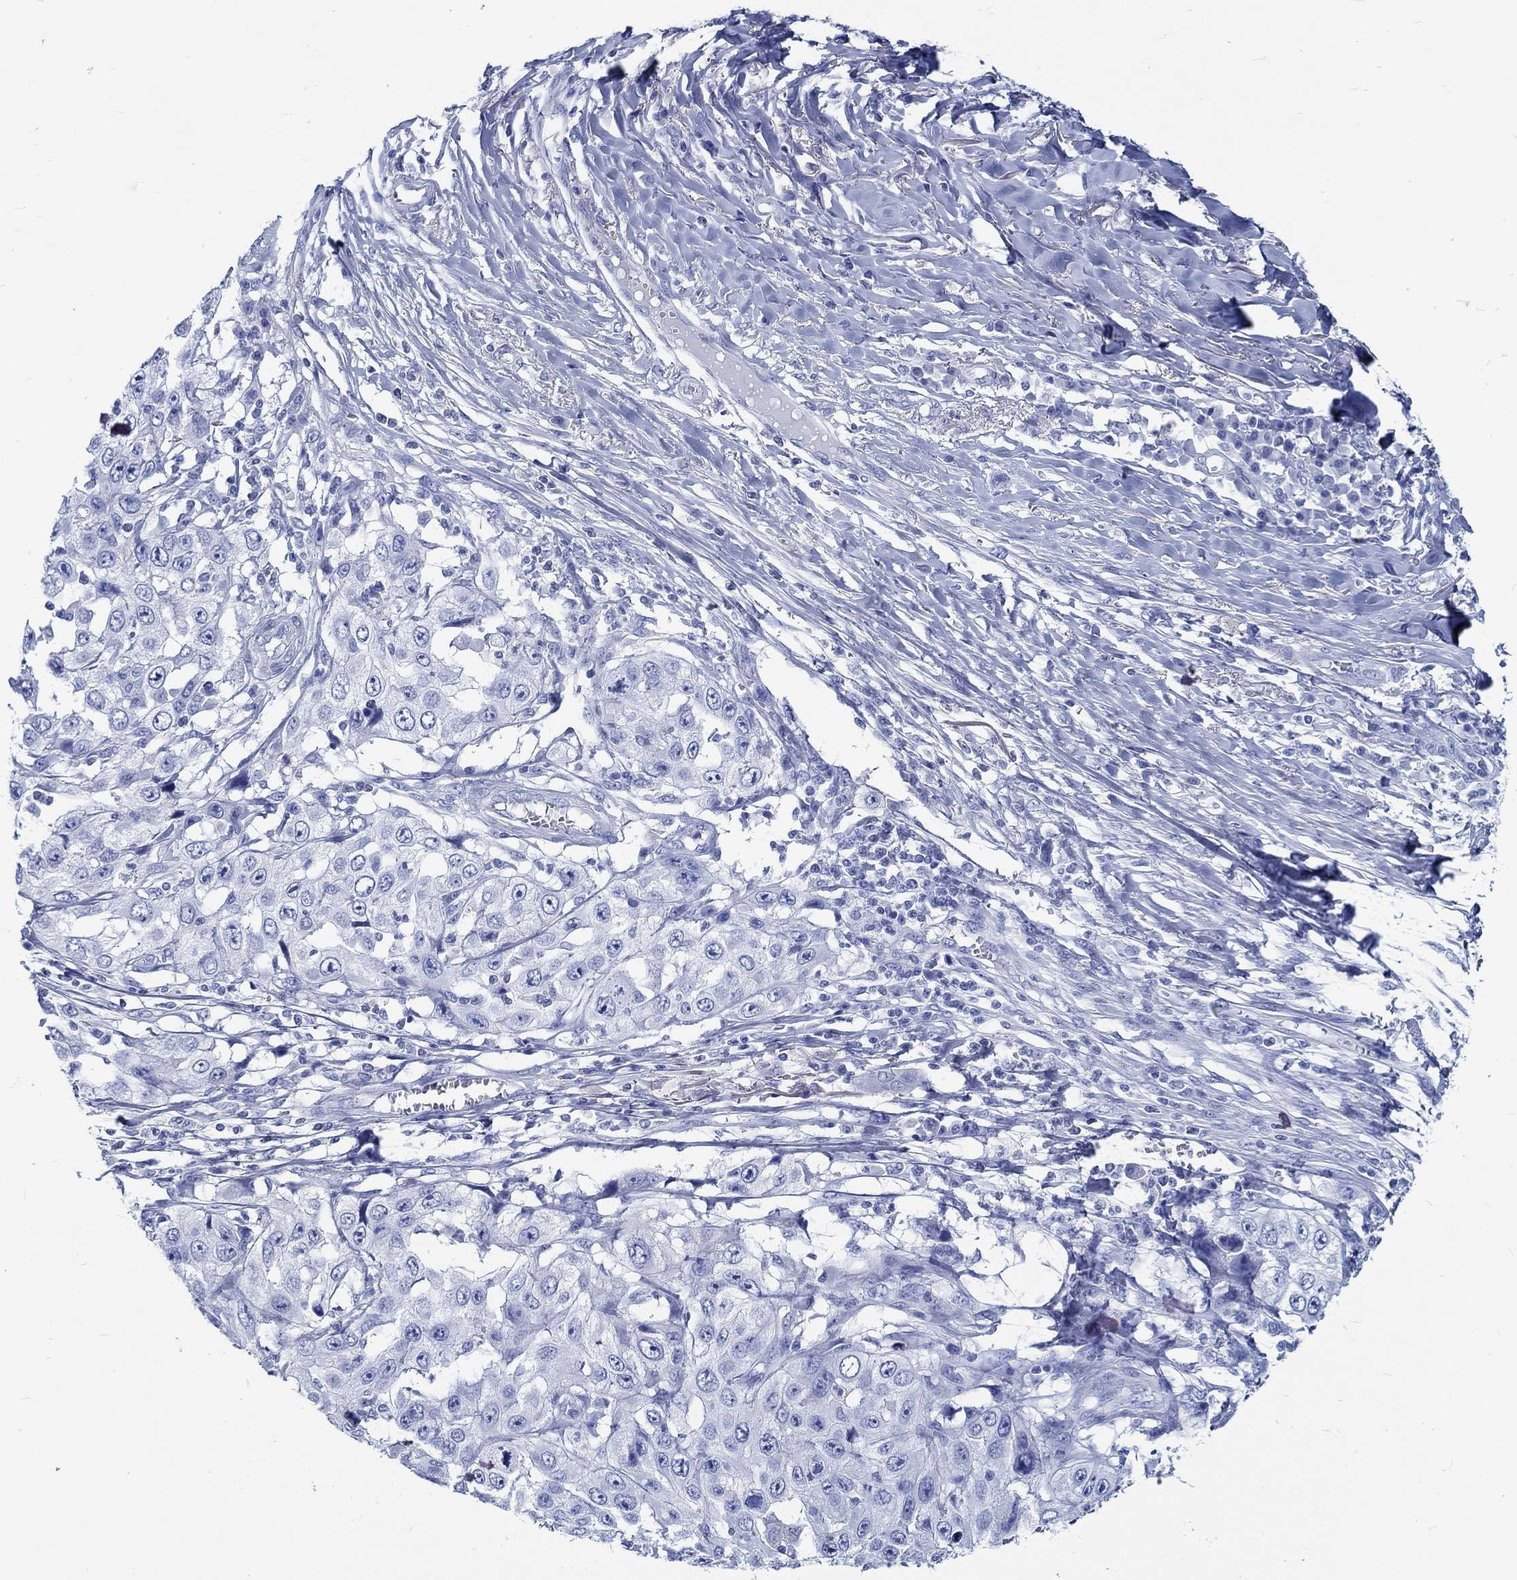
{"staining": {"intensity": "negative", "quantity": "none", "location": "none"}, "tissue": "skin cancer", "cell_type": "Tumor cells", "image_type": "cancer", "snomed": [{"axis": "morphology", "description": "Squamous cell carcinoma, NOS"}, {"axis": "topography", "description": "Skin"}], "caption": "Tumor cells show no significant protein staining in skin cancer (squamous cell carcinoma). (Brightfield microscopy of DAB immunohistochemistry (IHC) at high magnification).", "gene": "RD3L", "patient": {"sex": "male", "age": 82}}